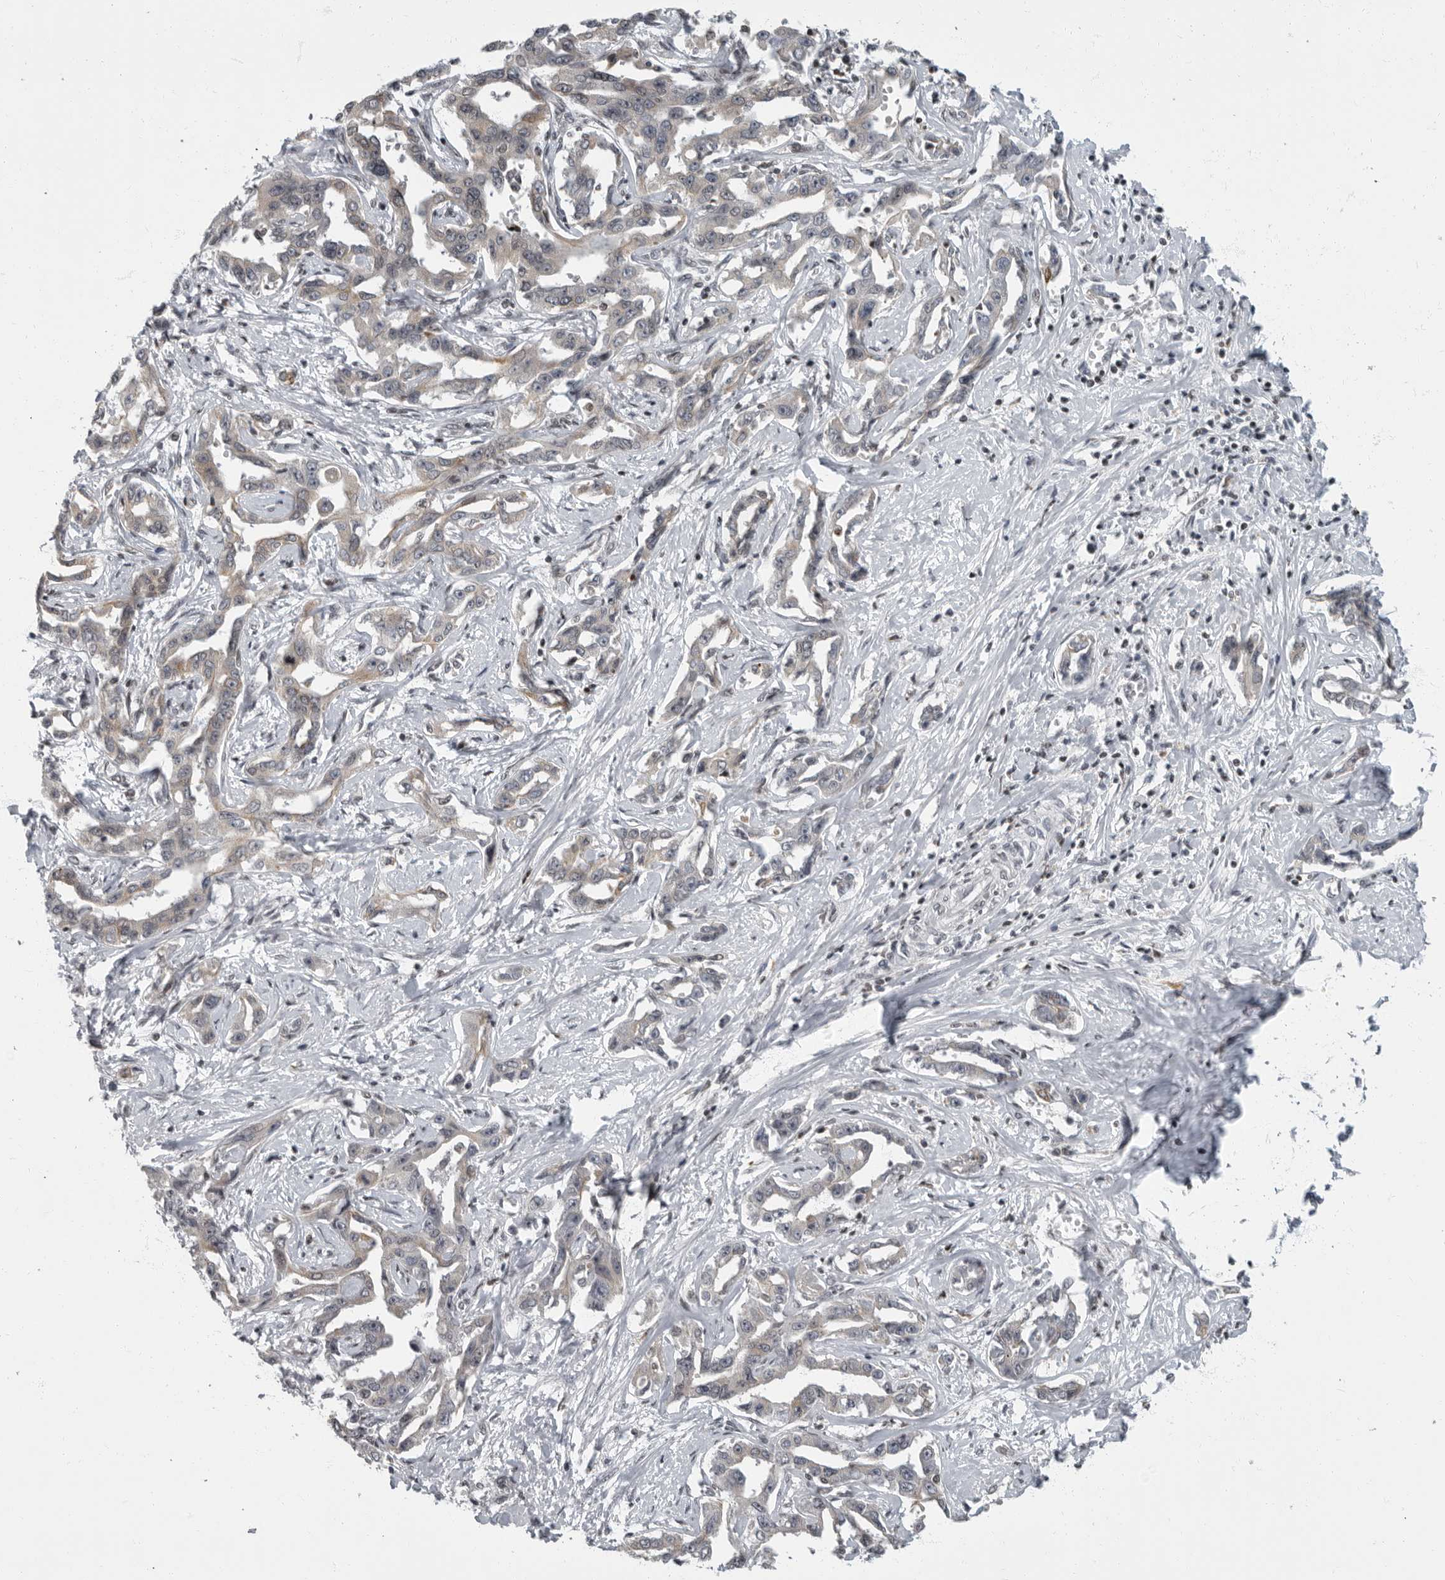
{"staining": {"intensity": "negative", "quantity": "none", "location": "none"}, "tissue": "liver cancer", "cell_type": "Tumor cells", "image_type": "cancer", "snomed": [{"axis": "morphology", "description": "Cholangiocarcinoma"}, {"axis": "topography", "description": "Liver"}], "caption": "Liver cancer (cholangiocarcinoma) was stained to show a protein in brown. There is no significant expression in tumor cells.", "gene": "EVI5", "patient": {"sex": "male", "age": 59}}